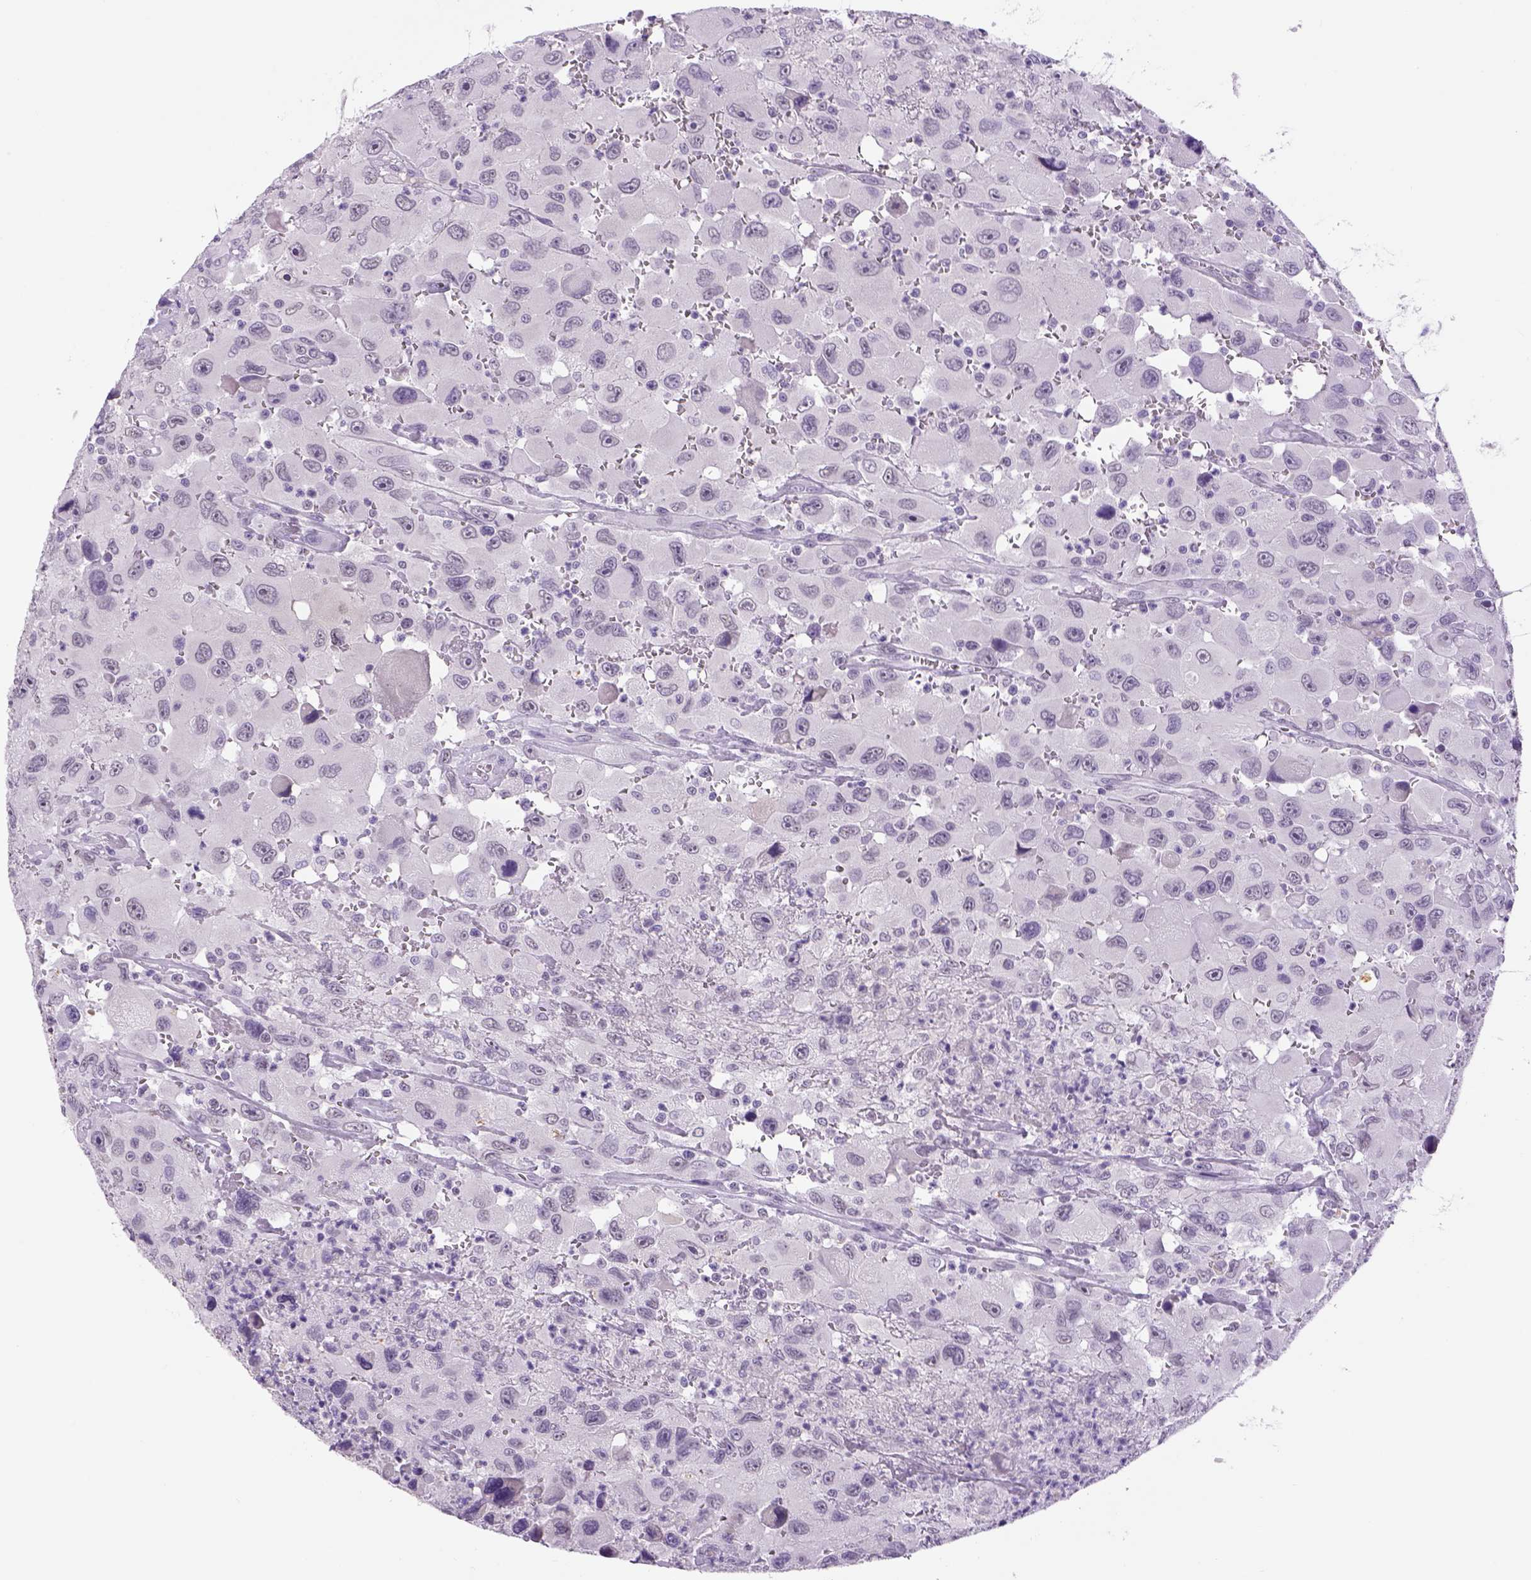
{"staining": {"intensity": "negative", "quantity": "none", "location": "none"}, "tissue": "head and neck cancer", "cell_type": "Tumor cells", "image_type": "cancer", "snomed": [{"axis": "morphology", "description": "Squamous cell carcinoma, NOS"}, {"axis": "morphology", "description": "Squamous cell carcinoma, metastatic, NOS"}, {"axis": "topography", "description": "Oral tissue"}, {"axis": "topography", "description": "Head-Neck"}], "caption": "This is a micrograph of IHC staining of squamous cell carcinoma (head and neck), which shows no expression in tumor cells.", "gene": "DBH", "patient": {"sex": "female", "age": 85}}